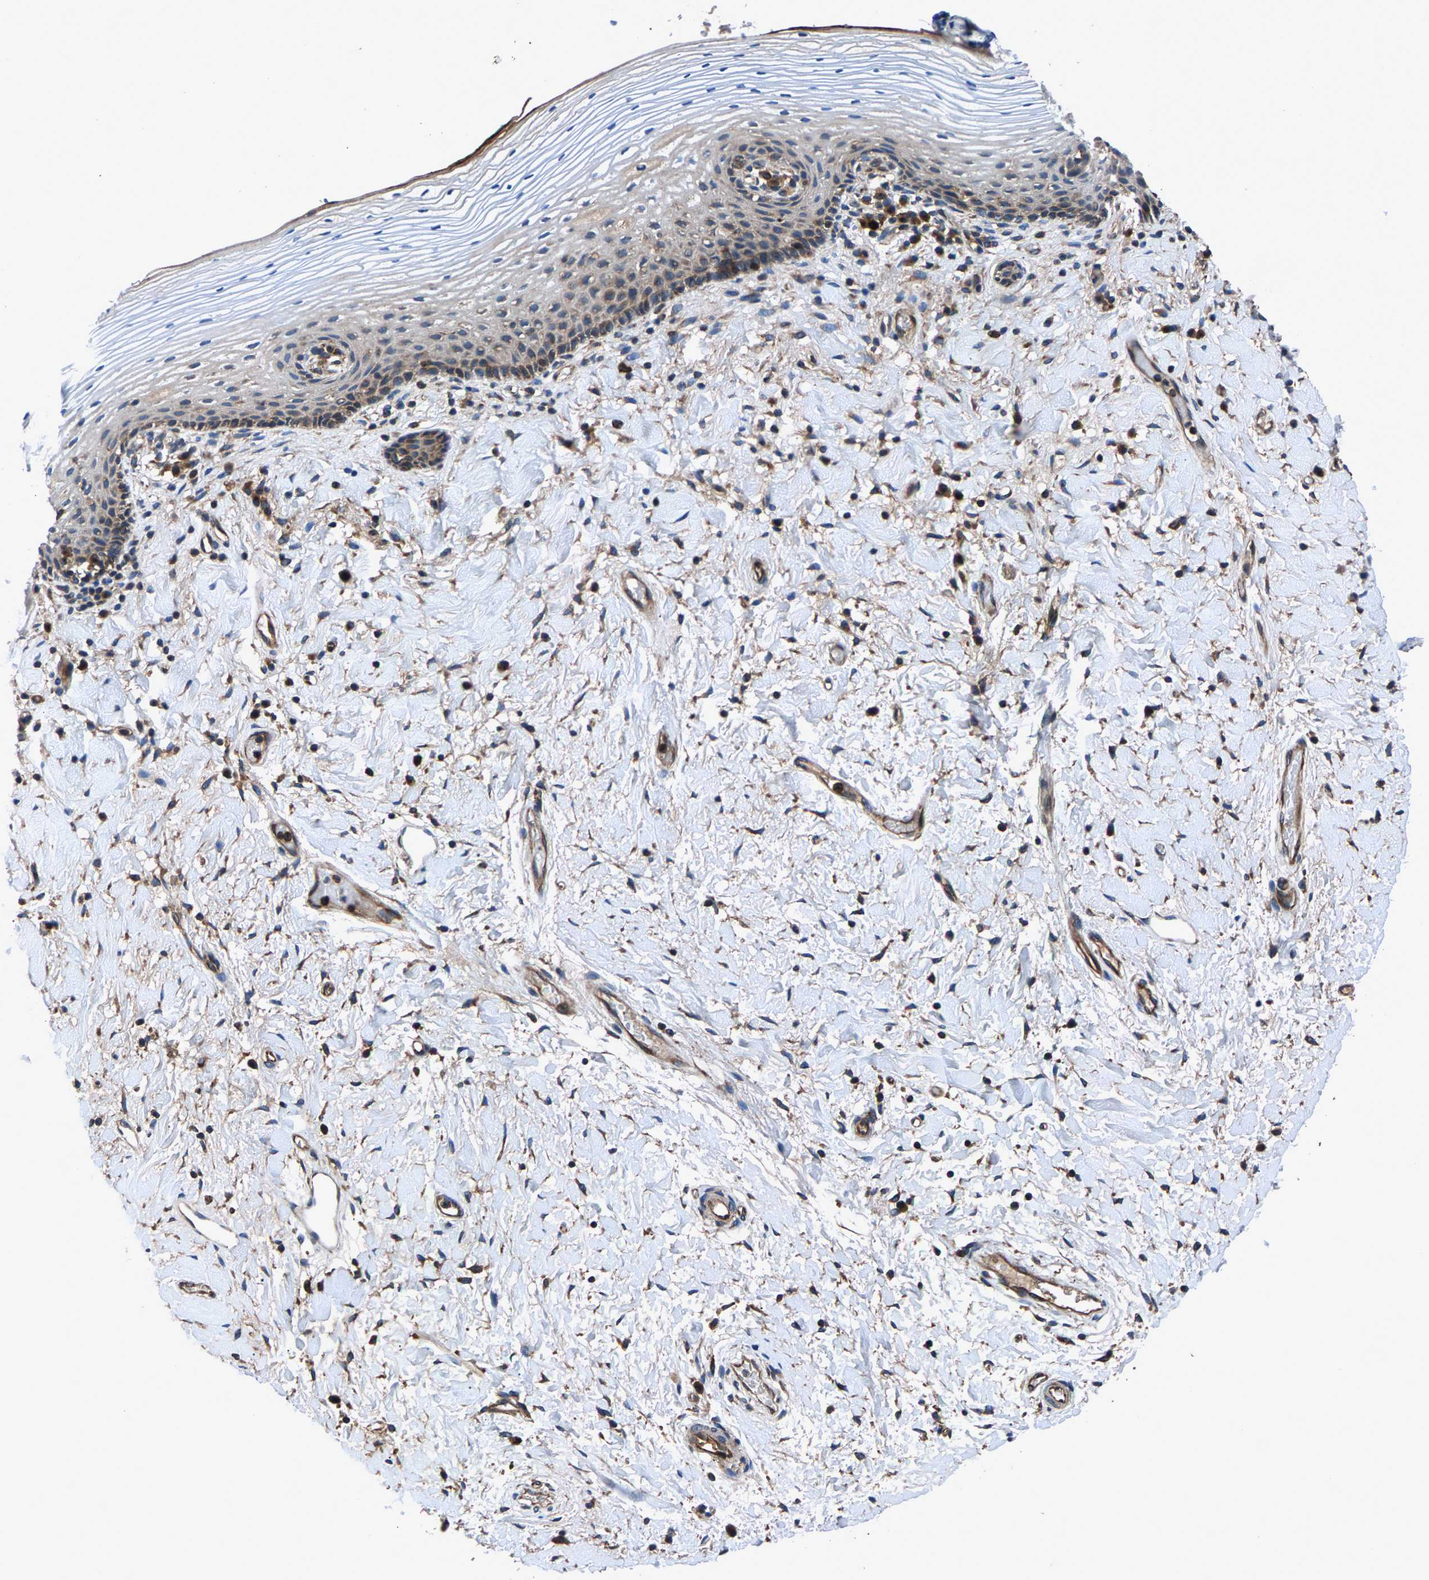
{"staining": {"intensity": "weak", "quantity": "<25%", "location": "cytoplasmic/membranous"}, "tissue": "vagina", "cell_type": "Squamous epithelial cells", "image_type": "normal", "snomed": [{"axis": "morphology", "description": "Normal tissue, NOS"}, {"axis": "topography", "description": "Vagina"}], "caption": "IHC of benign human vagina displays no positivity in squamous epithelial cells.", "gene": "LPCAT1", "patient": {"sex": "female", "age": 60}}